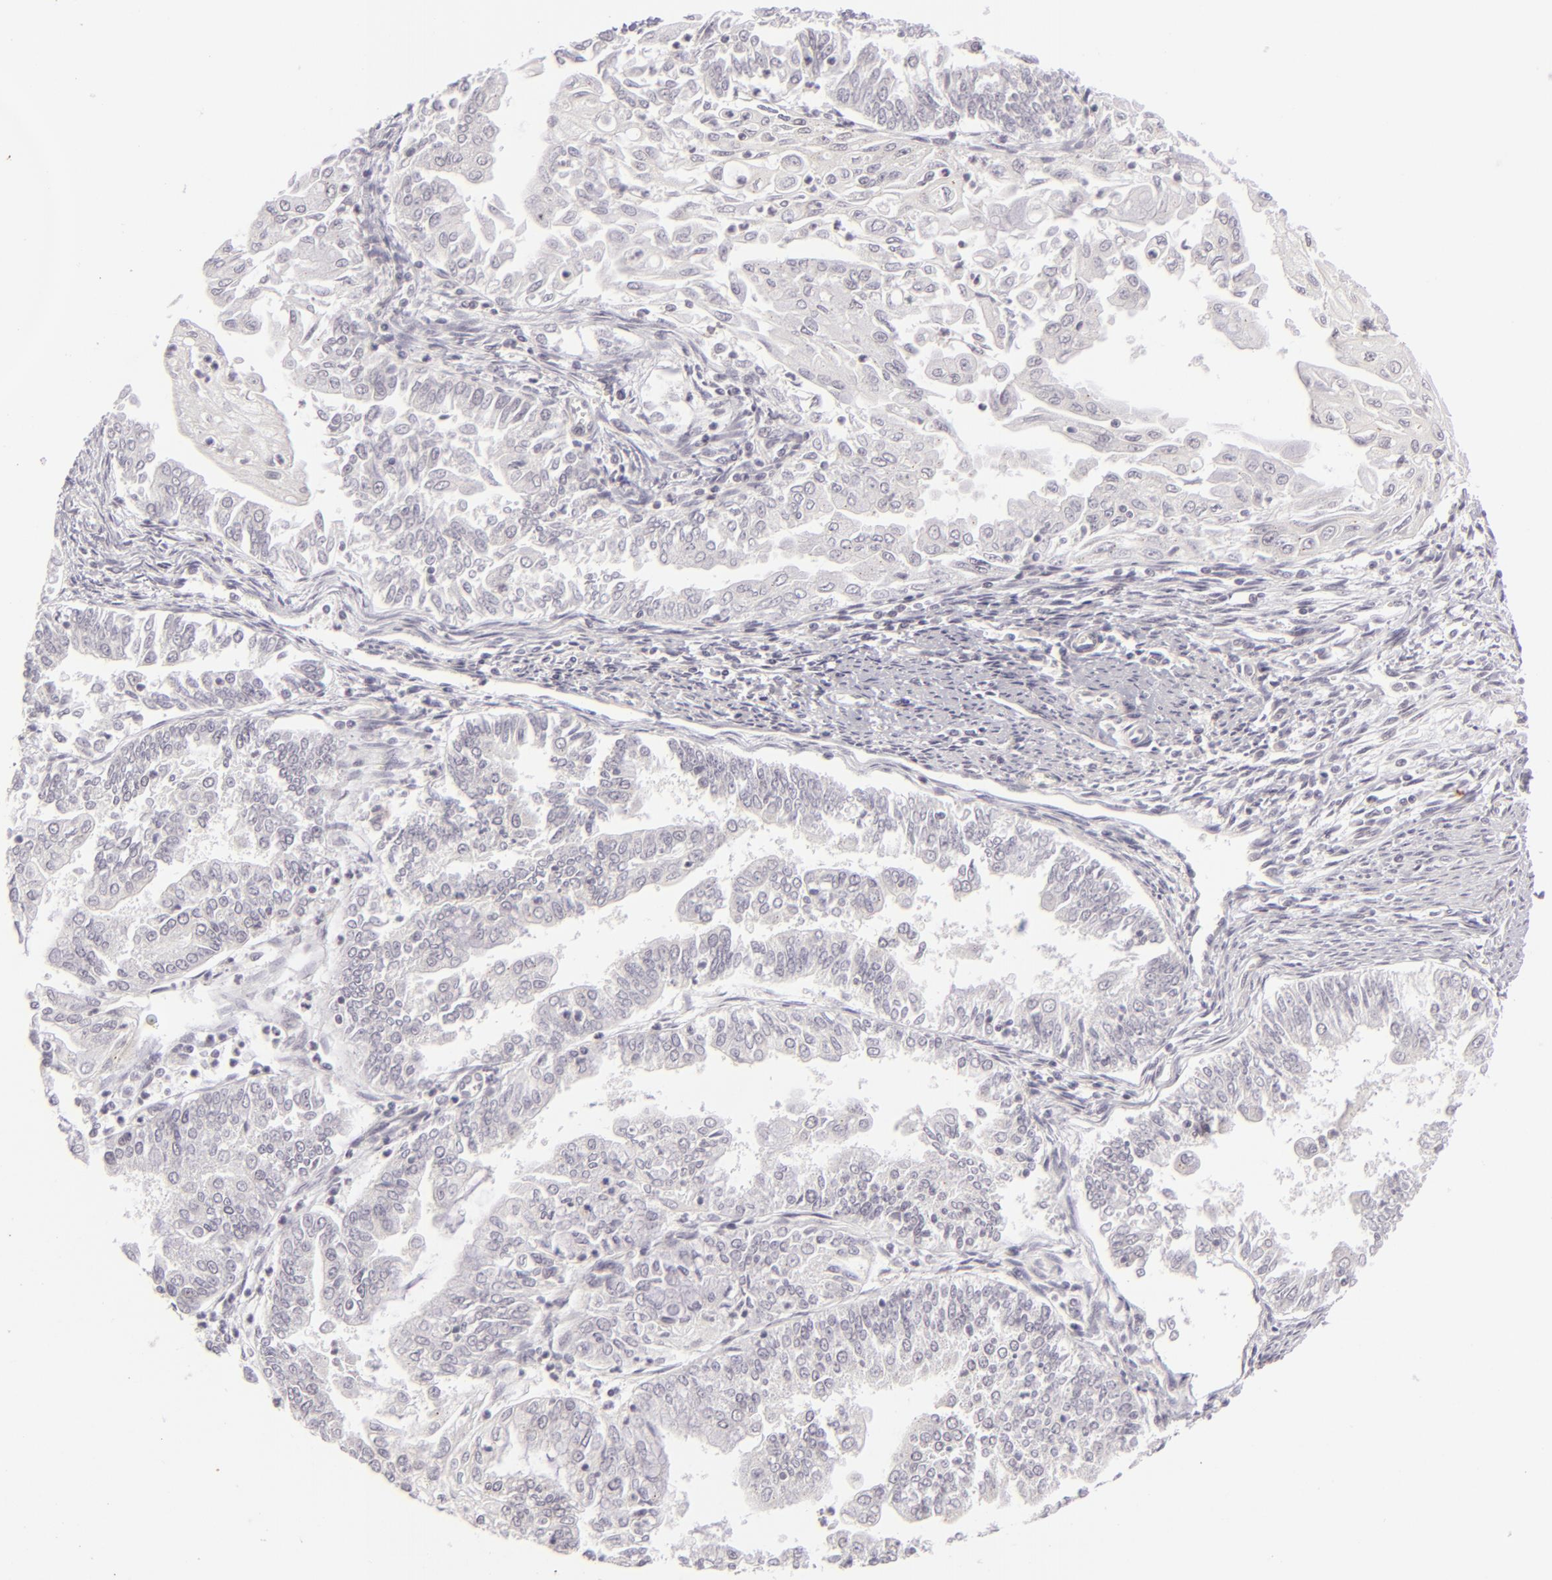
{"staining": {"intensity": "negative", "quantity": "none", "location": "none"}, "tissue": "endometrial cancer", "cell_type": "Tumor cells", "image_type": "cancer", "snomed": [{"axis": "morphology", "description": "Adenocarcinoma, NOS"}, {"axis": "topography", "description": "Endometrium"}], "caption": "A micrograph of human endometrial cancer is negative for staining in tumor cells.", "gene": "DLG3", "patient": {"sex": "female", "age": 75}}